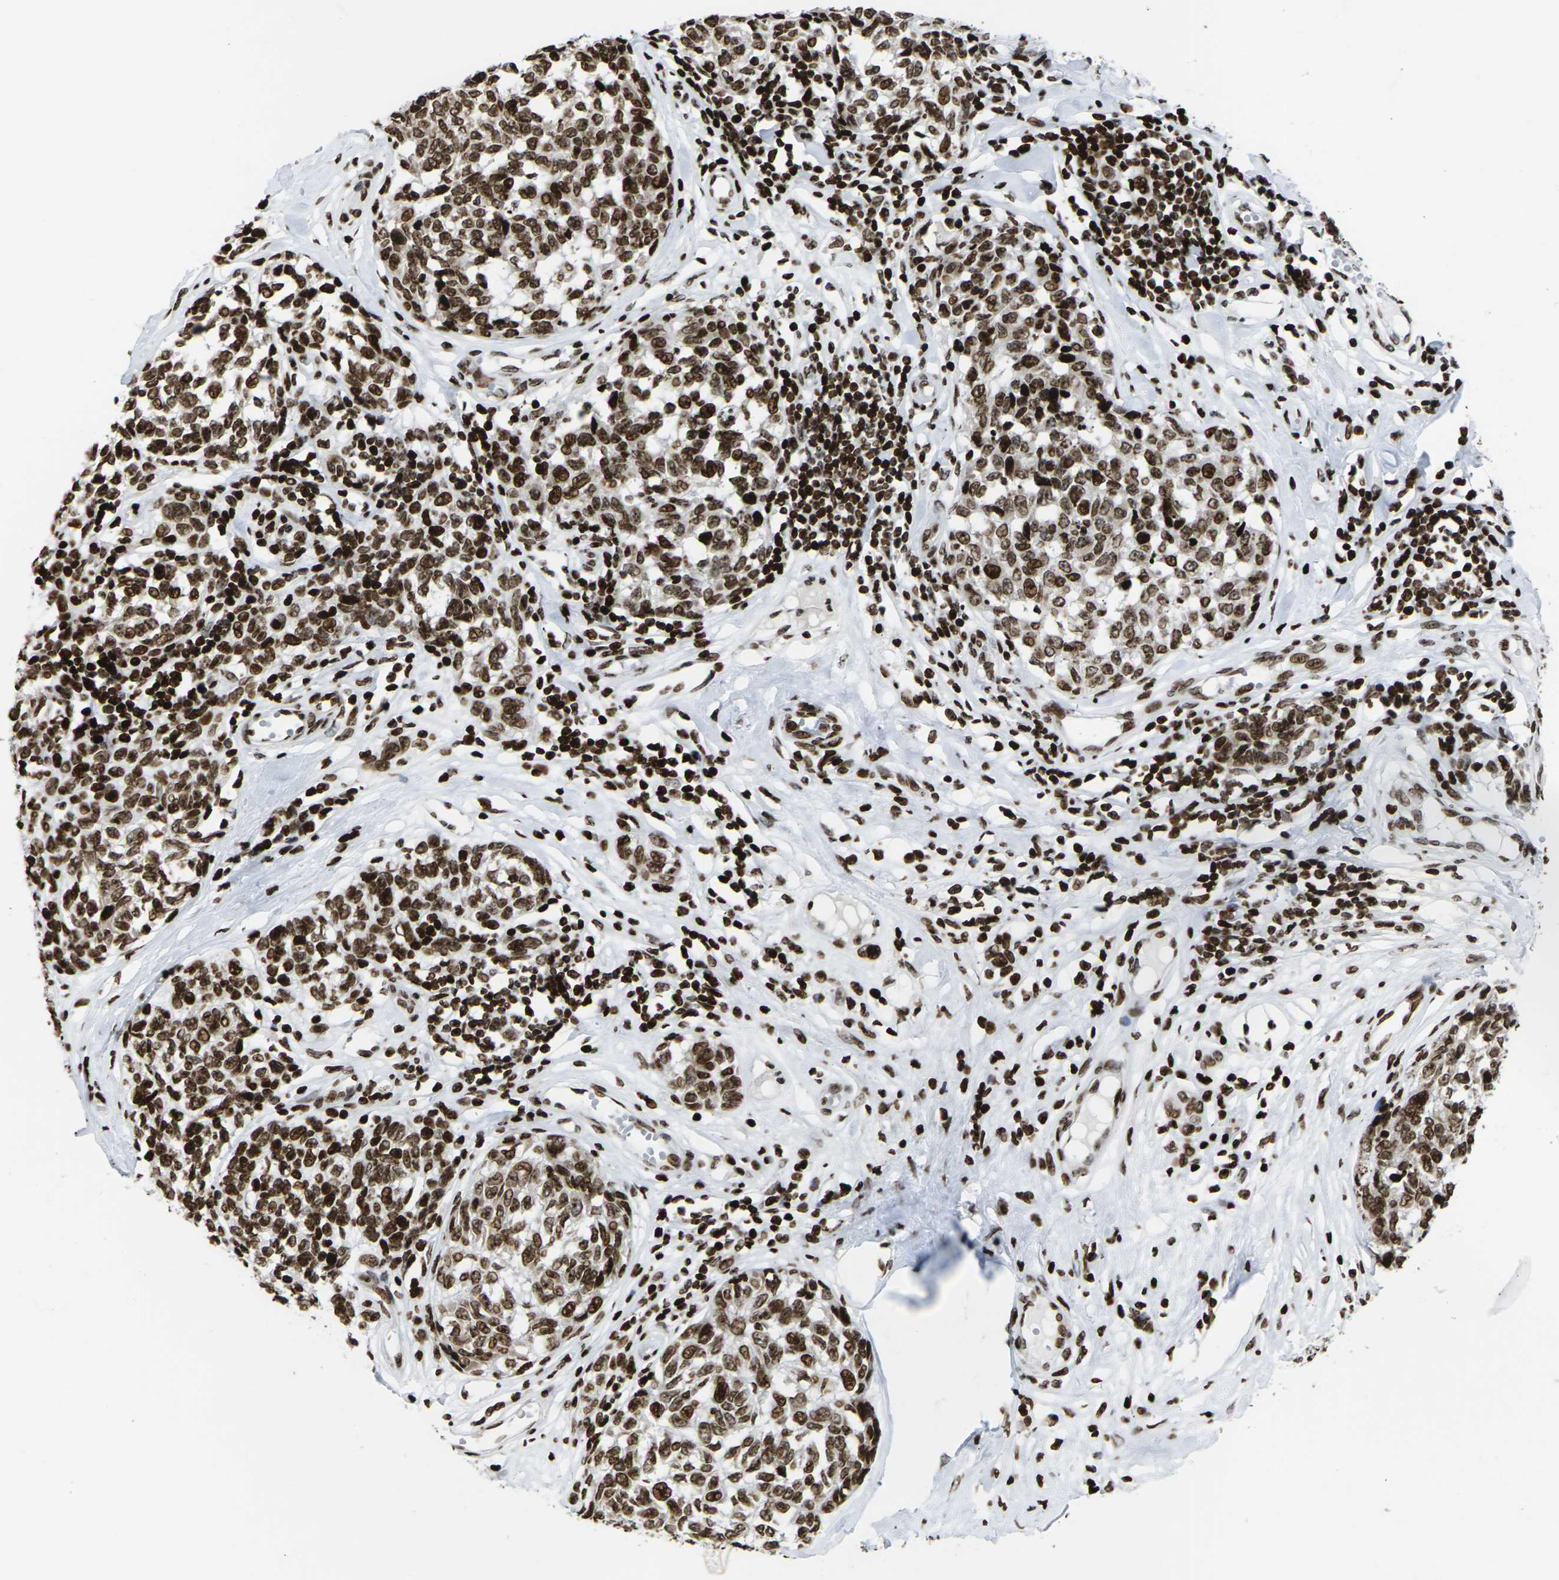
{"staining": {"intensity": "strong", "quantity": ">75%", "location": "cytoplasmic/membranous,nuclear"}, "tissue": "melanoma", "cell_type": "Tumor cells", "image_type": "cancer", "snomed": [{"axis": "morphology", "description": "Malignant melanoma, NOS"}, {"axis": "topography", "description": "Skin"}], "caption": "There is high levels of strong cytoplasmic/membranous and nuclear staining in tumor cells of melanoma, as demonstrated by immunohistochemical staining (brown color).", "gene": "H1-4", "patient": {"sex": "female", "age": 64}}